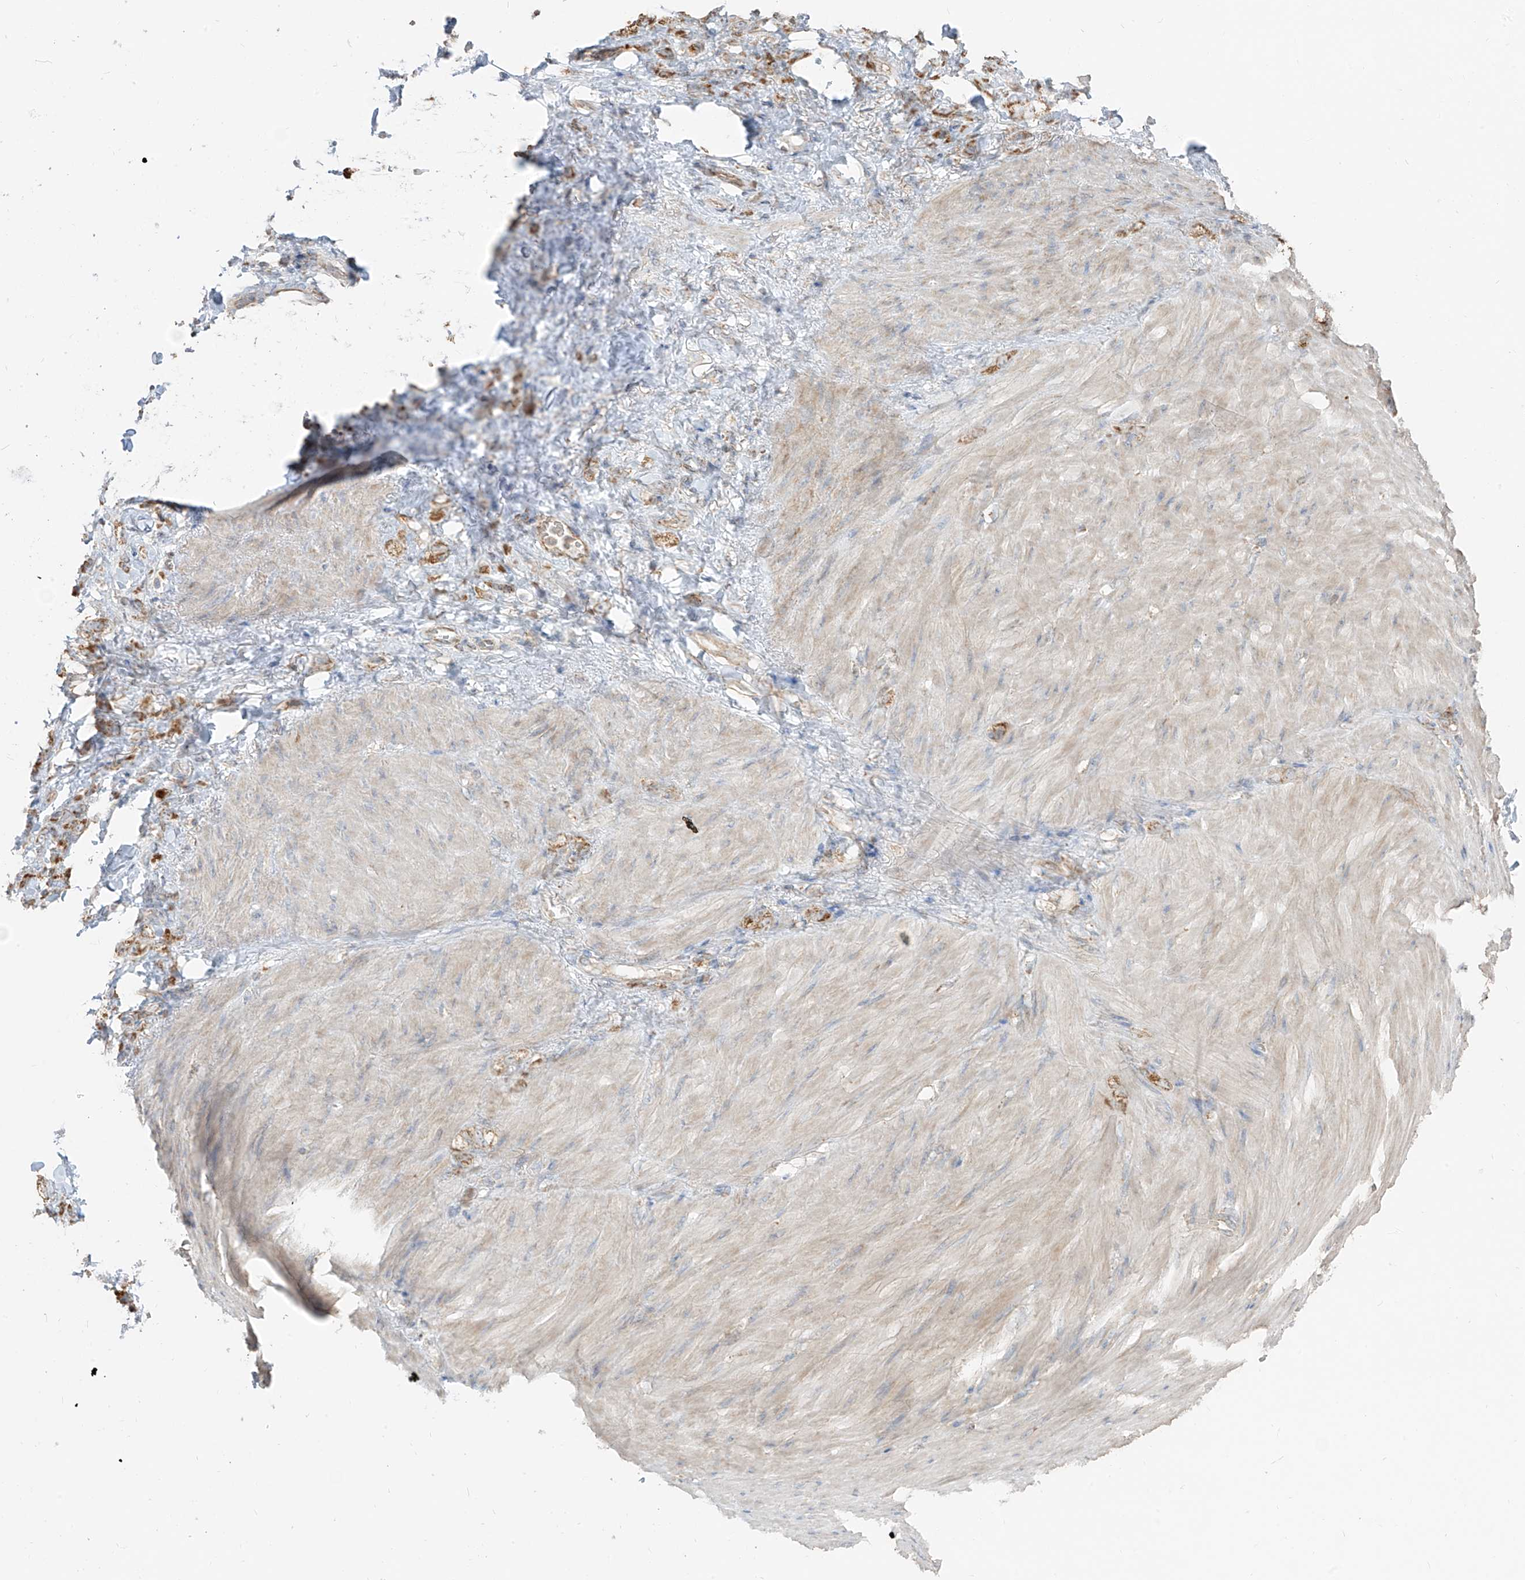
{"staining": {"intensity": "moderate", "quantity": ">75%", "location": "cytoplasmic/membranous"}, "tissue": "stomach cancer", "cell_type": "Tumor cells", "image_type": "cancer", "snomed": [{"axis": "morphology", "description": "Normal tissue, NOS"}, {"axis": "morphology", "description": "Adenocarcinoma, NOS"}, {"axis": "topography", "description": "Stomach"}], "caption": "Tumor cells reveal moderate cytoplasmic/membranous expression in approximately >75% of cells in adenocarcinoma (stomach).", "gene": "ETHE1", "patient": {"sex": "male", "age": 82}}